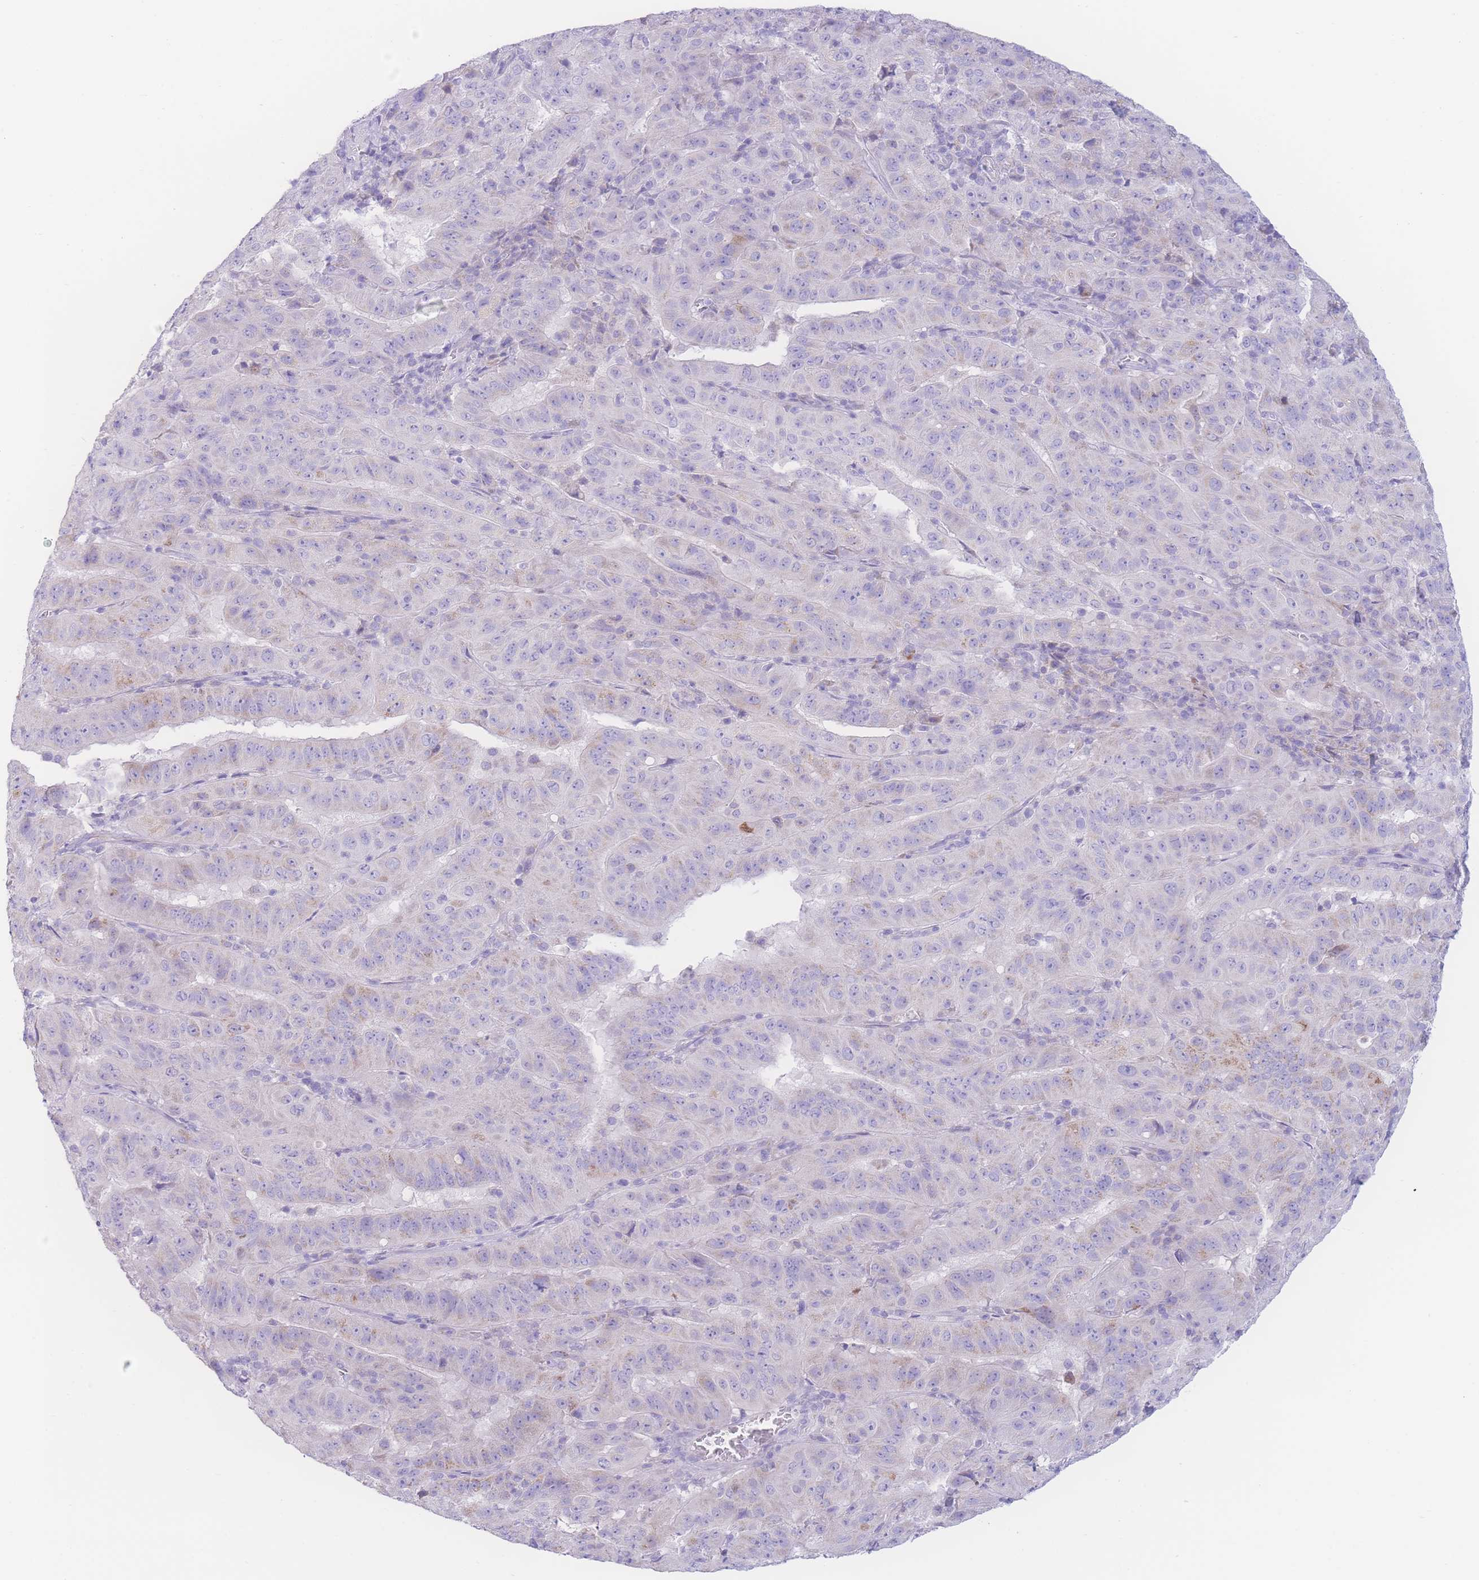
{"staining": {"intensity": "negative", "quantity": "none", "location": "none"}, "tissue": "pancreatic cancer", "cell_type": "Tumor cells", "image_type": "cancer", "snomed": [{"axis": "morphology", "description": "Adenocarcinoma, NOS"}, {"axis": "topography", "description": "Pancreas"}], "caption": "This is an immunohistochemistry (IHC) photomicrograph of adenocarcinoma (pancreatic). There is no positivity in tumor cells.", "gene": "NBEAL1", "patient": {"sex": "male", "age": 63}}